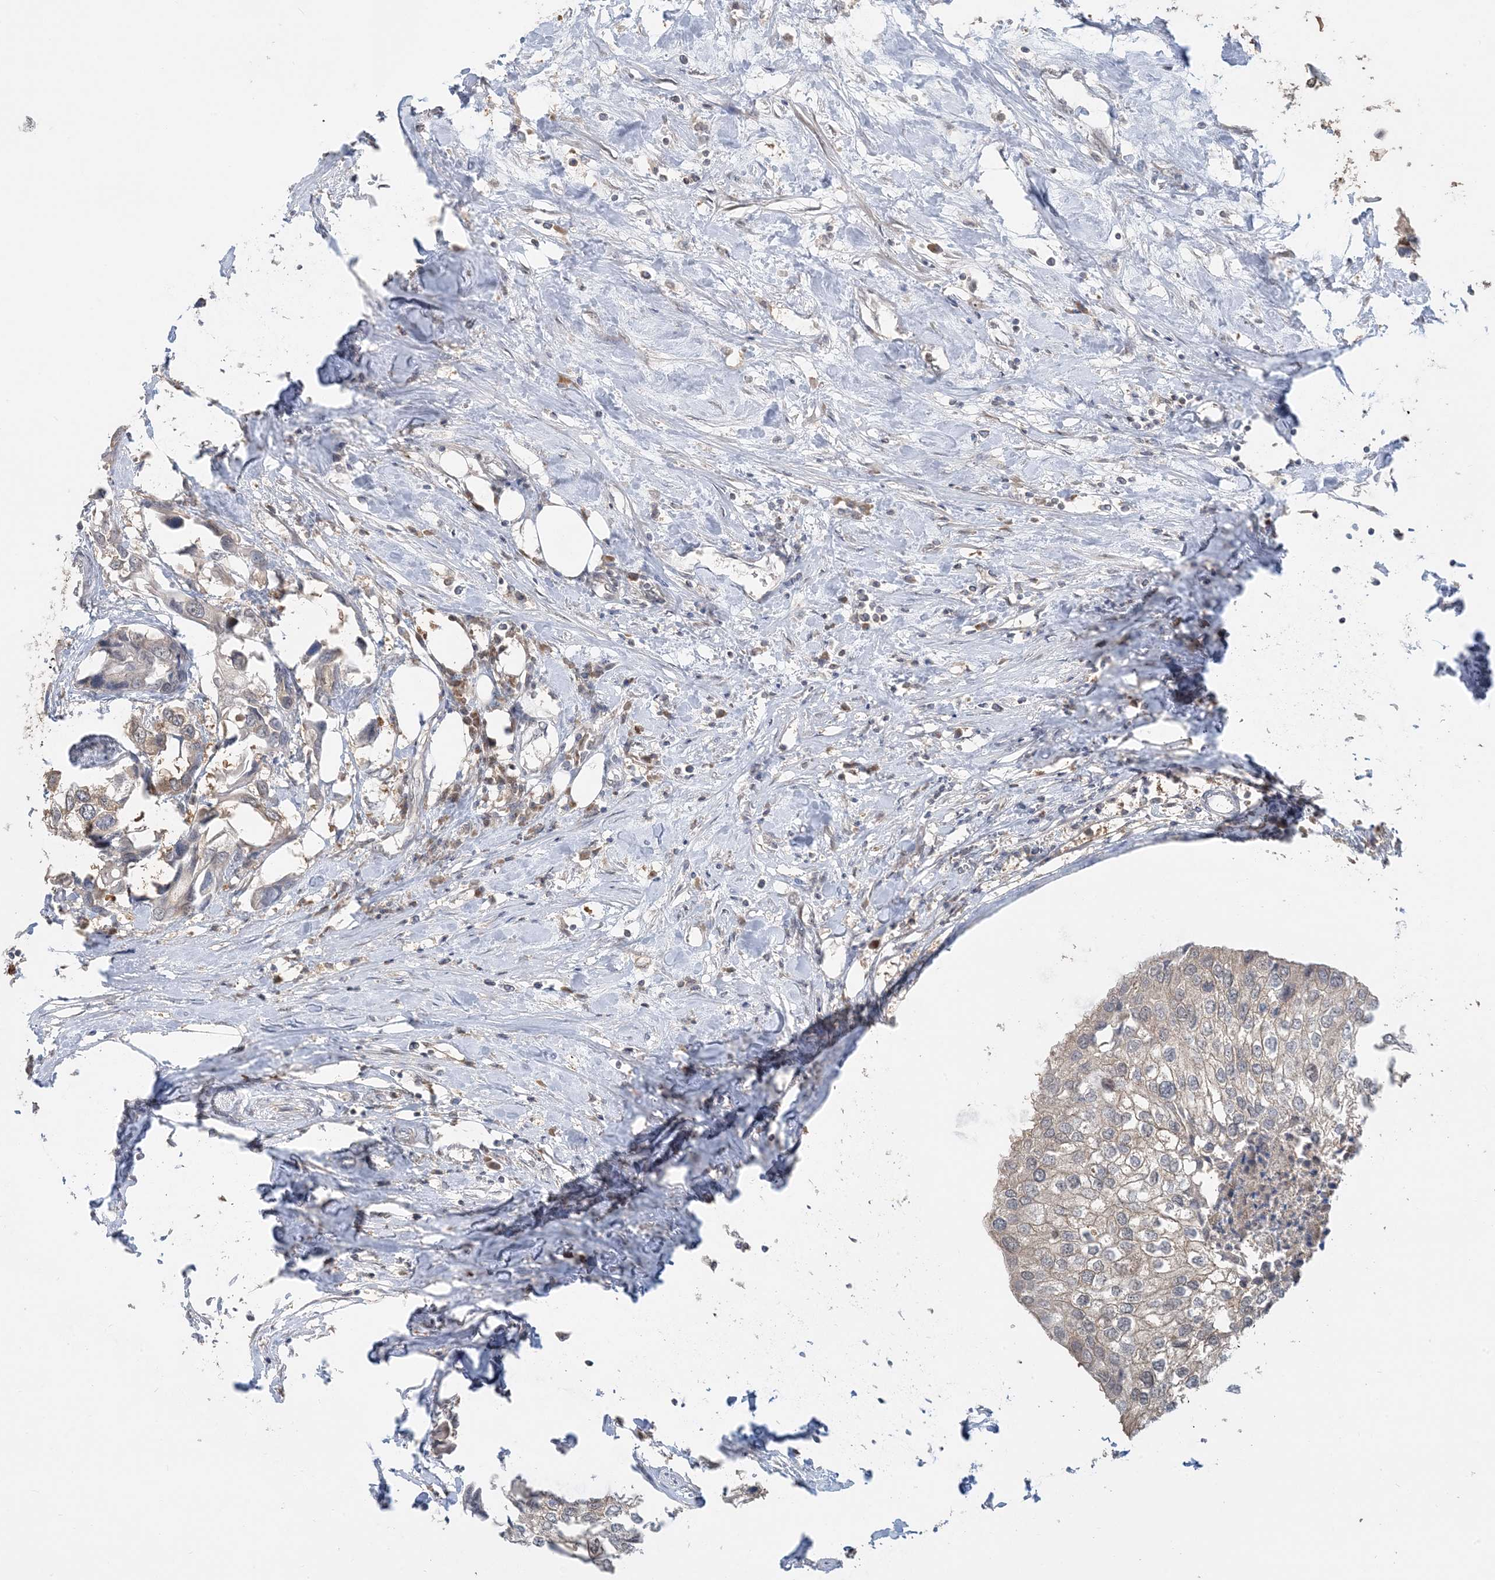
{"staining": {"intensity": "negative", "quantity": "none", "location": "none"}, "tissue": "urothelial cancer", "cell_type": "Tumor cells", "image_type": "cancer", "snomed": [{"axis": "morphology", "description": "Urothelial carcinoma, High grade"}, {"axis": "topography", "description": "Urinary bladder"}], "caption": "Protein analysis of urothelial carcinoma (high-grade) reveals no significant positivity in tumor cells.", "gene": "PRRT3", "patient": {"sex": "male", "age": 64}}